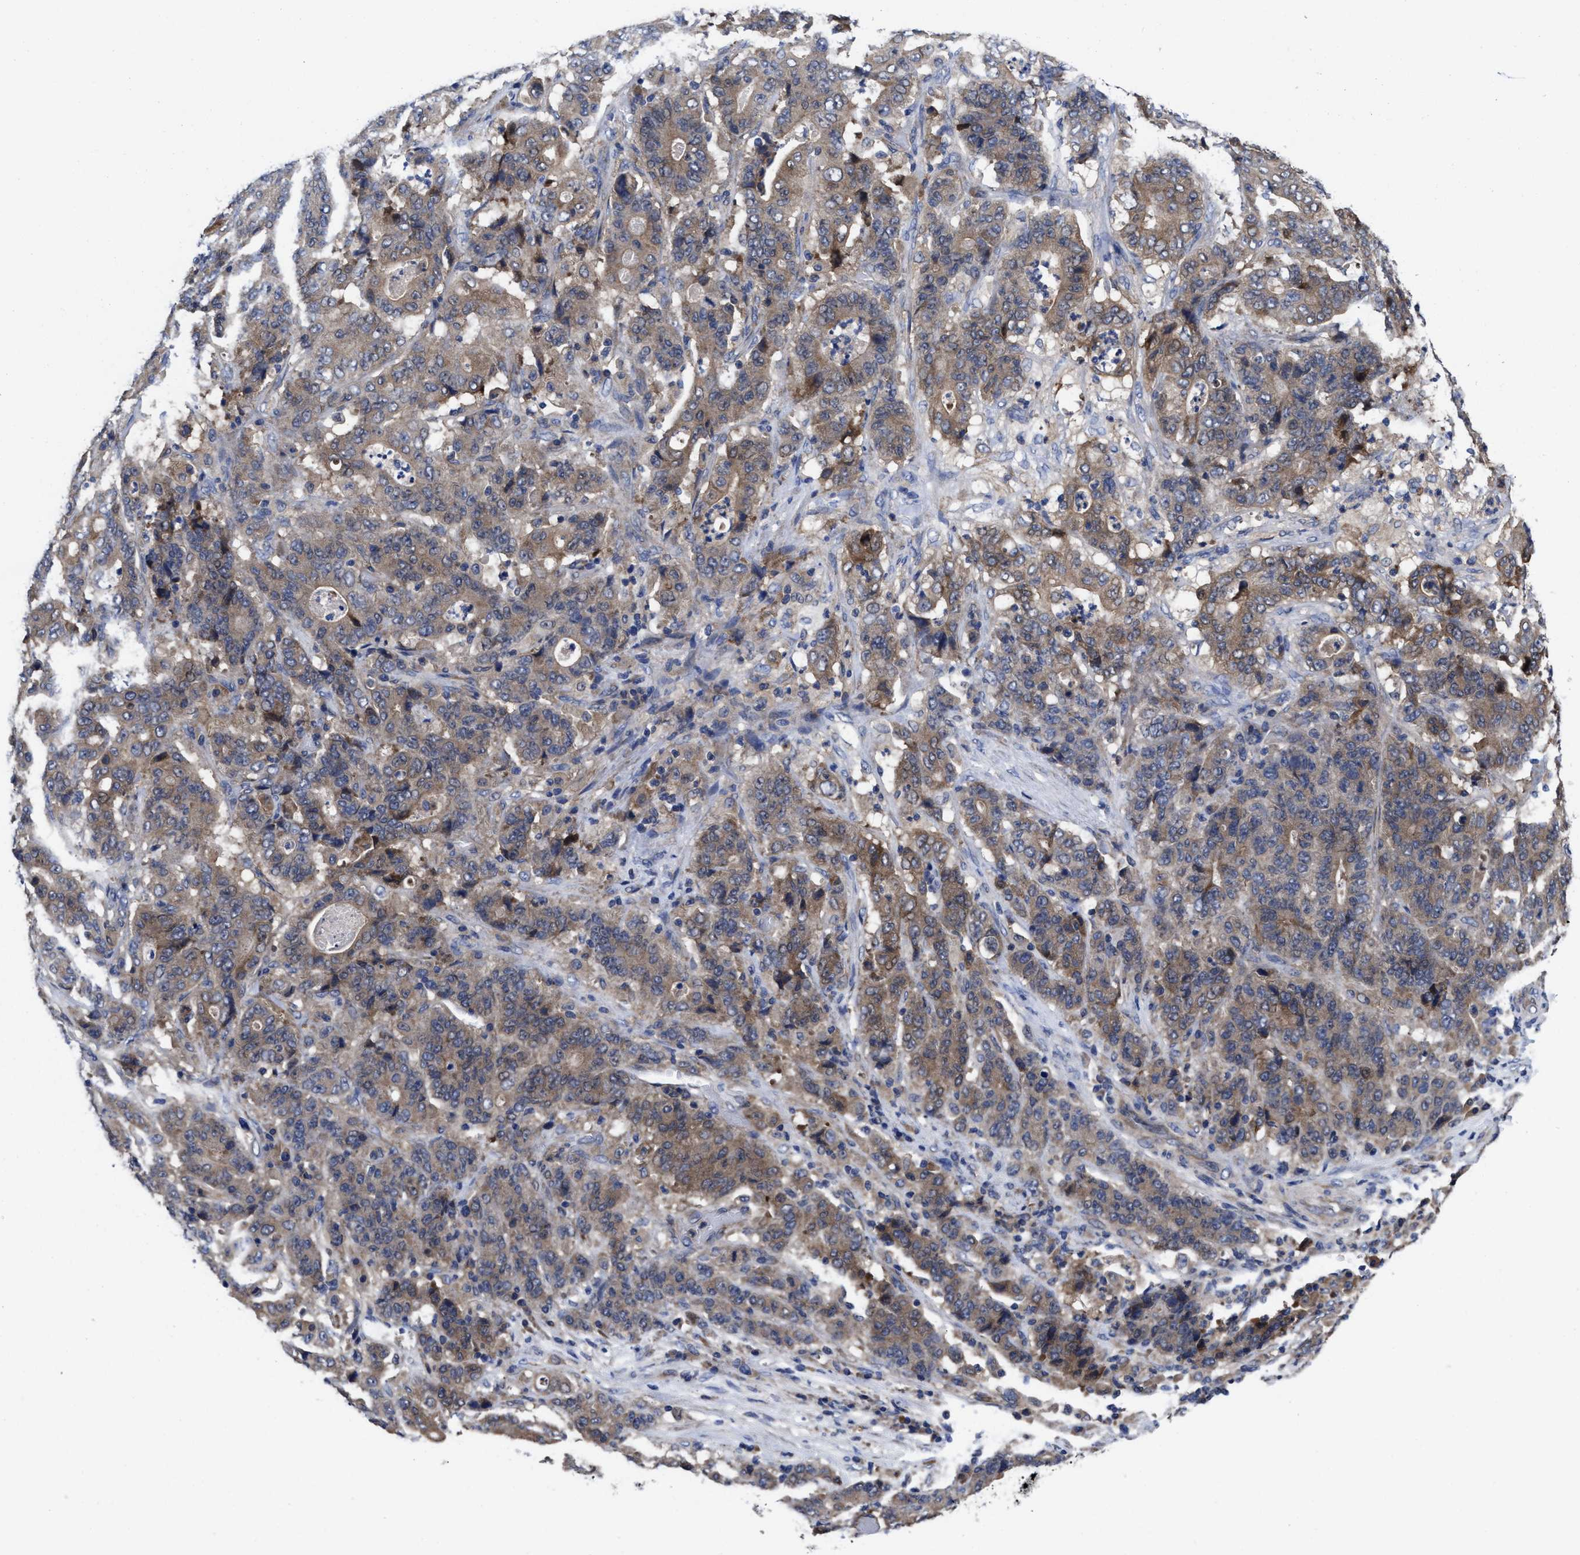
{"staining": {"intensity": "moderate", "quantity": ">75%", "location": "cytoplasmic/membranous"}, "tissue": "stomach cancer", "cell_type": "Tumor cells", "image_type": "cancer", "snomed": [{"axis": "morphology", "description": "Adenocarcinoma, NOS"}, {"axis": "topography", "description": "Stomach"}], "caption": "IHC (DAB) staining of human adenocarcinoma (stomach) reveals moderate cytoplasmic/membranous protein staining in about >75% of tumor cells.", "gene": "TXNDC17", "patient": {"sex": "female", "age": 73}}